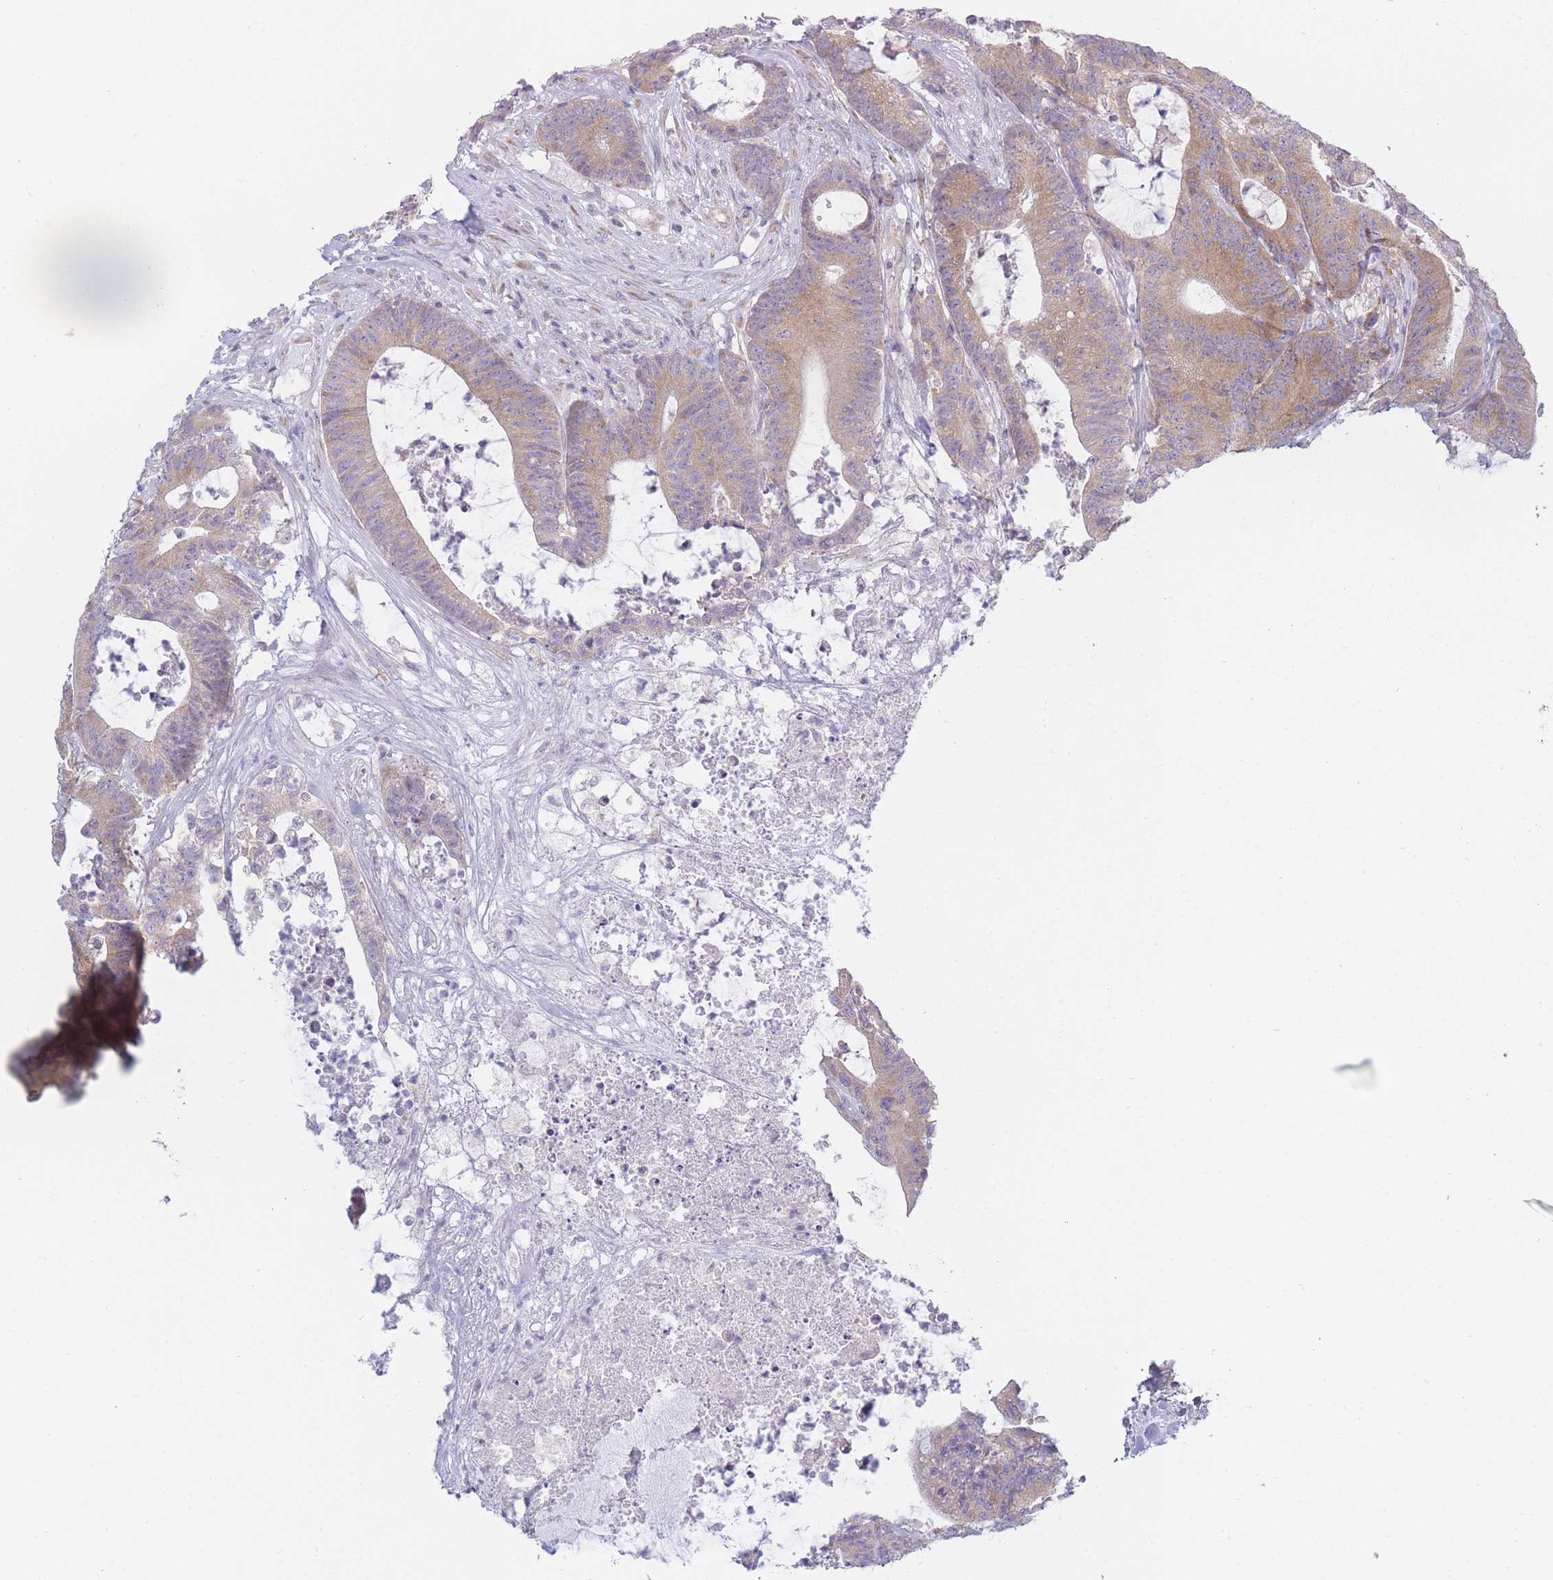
{"staining": {"intensity": "moderate", "quantity": ">75%", "location": "cytoplasmic/membranous"}, "tissue": "colorectal cancer", "cell_type": "Tumor cells", "image_type": "cancer", "snomed": [{"axis": "morphology", "description": "Adenocarcinoma, NOS"}, {"axis": "topography", "description": "Colon"}], "caption": "High-magnification brightfield microscopy of adenocarcinoma (colorectal) stained with DAB (brown) and counterstained with hematoxylin (blue). tumor cells exhibit moderate cytoplasmic/membranous positivity is appreciated in approximately>75% of cells.", "gene": "OR5L2", "patient": {"sex": "female", "age": 84}}